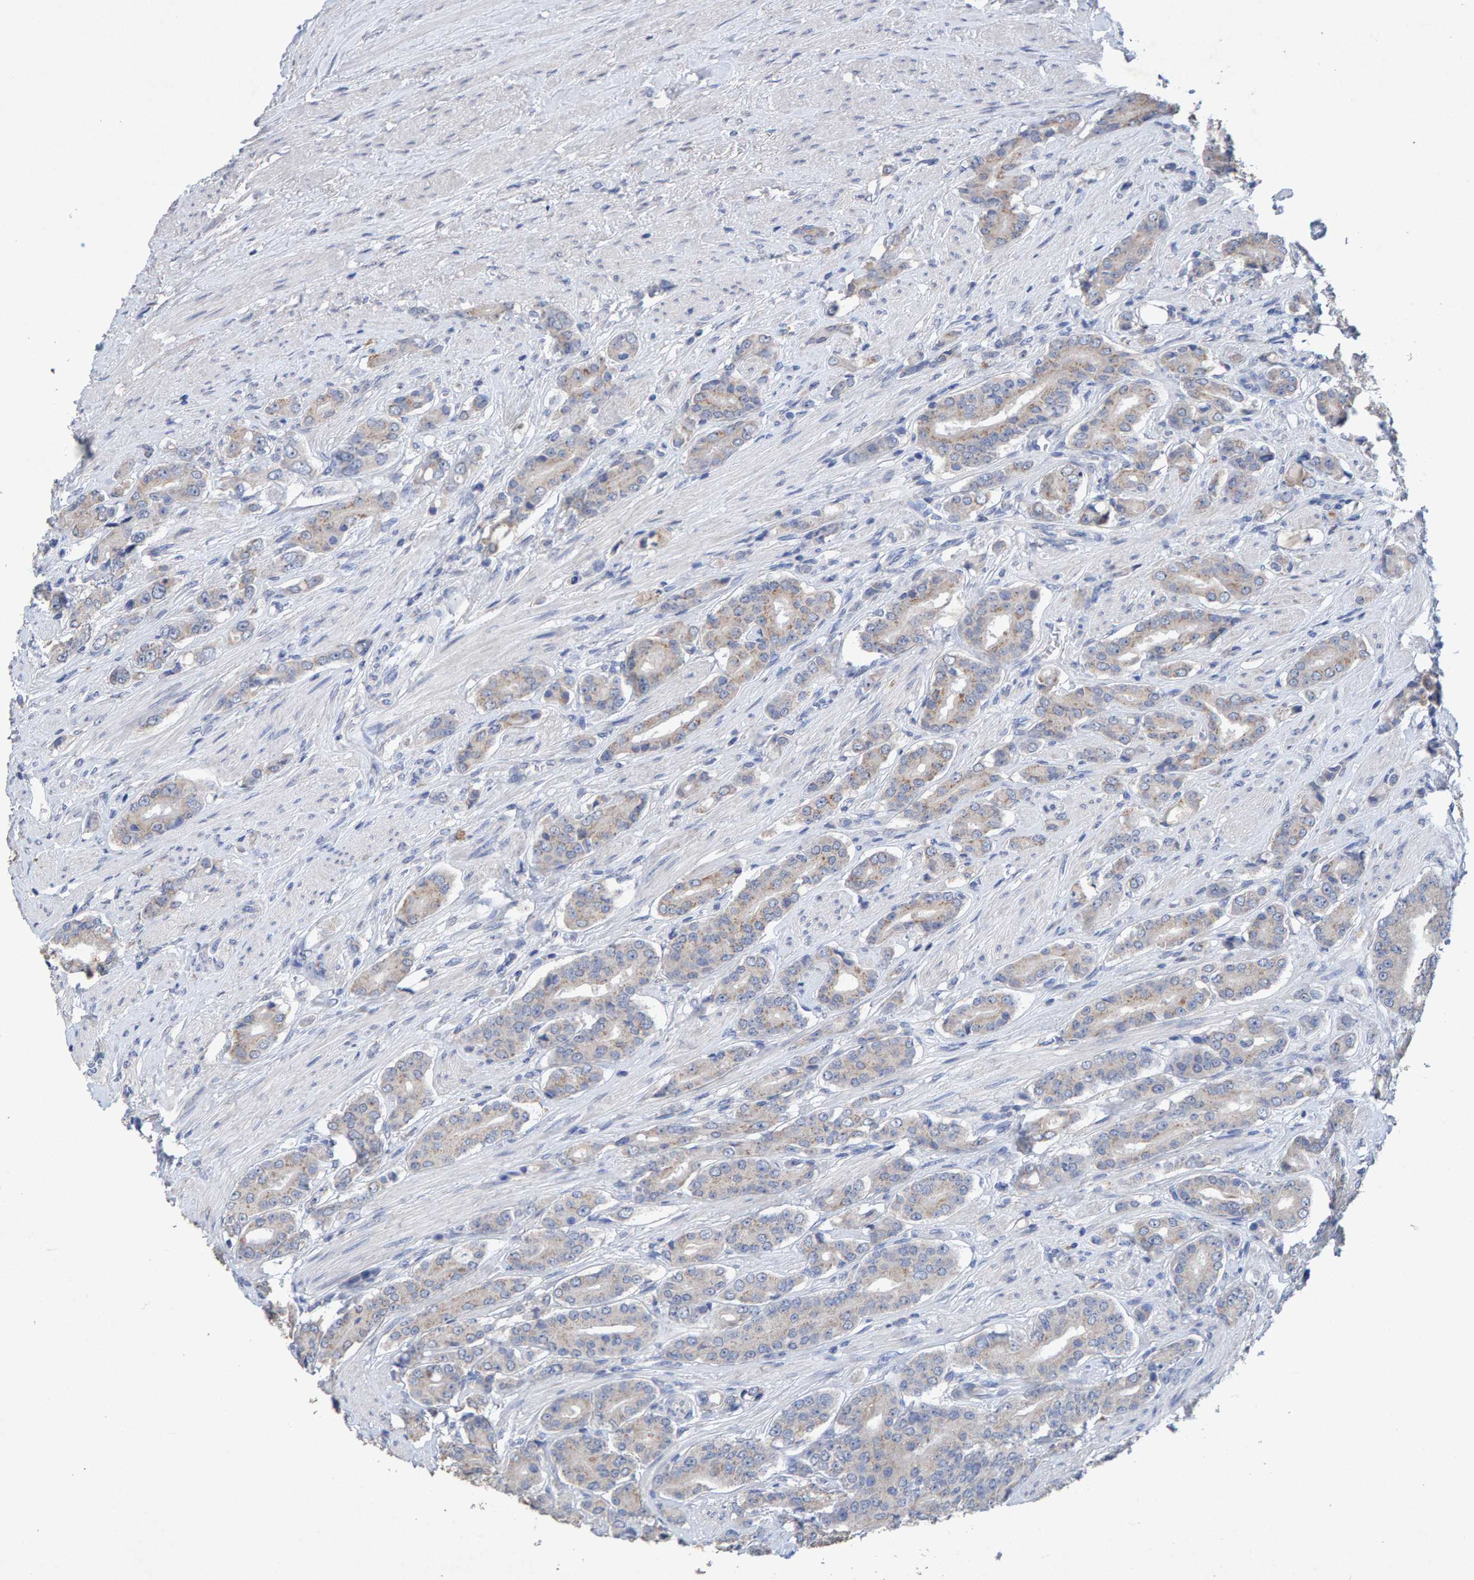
{"staining": {"intensity": "weak", "quantity": ">75%", "location": "cytoplasmic/membranous"}, "tissue": "prostate cancer", "cell_type": "Tumor cells", "image_type": "cancer", "snomed": [{"axis": "morphology", "description": "Adenocarcinoma, High grade"}, {"axis": "topography", "description": "Prostate"}], "caption": "Tumor cells exhibit weak cytoplasmic/membranous staining in about >75% of cells in prostate cancer (adenocarcinoma (high-grade)).", "gene": "CTH", "patient": {"sex": "male", "age": 71}}